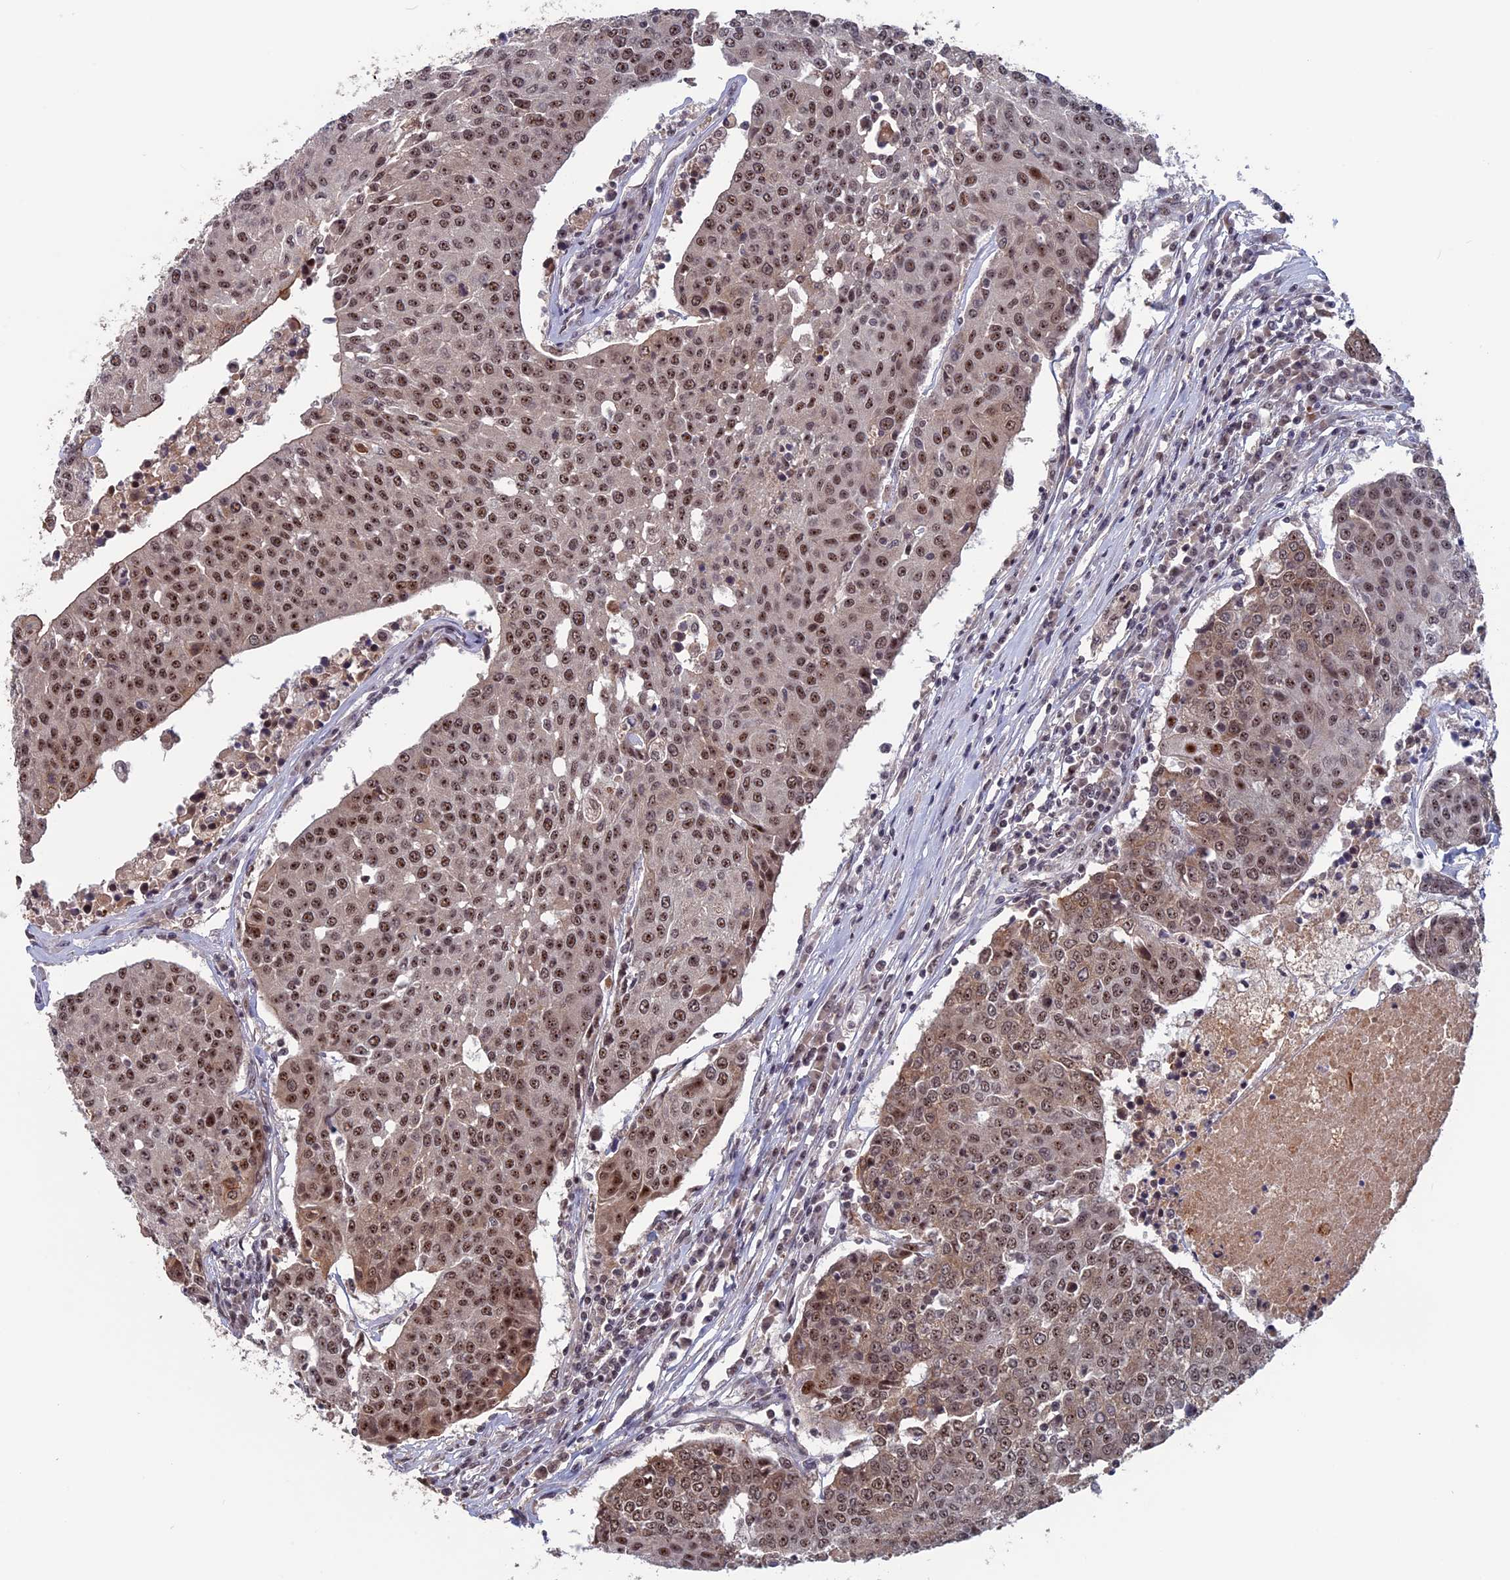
{"staining": {"intensity": "moderate", "quantity": ">75%", "location": "nuclear"}, "tissue": "urothelial cancer", "cell_type": "Tumor cells", "image_type": "cancer", "snomed": [{"axis": "morphology", "description": "Urothelial carcinoma, High grade"}, {"axis": "topography", "description": "Urinary bladder"}], "caption": "Immunohistochemistry of urothelial carcinoma (high-grade) demonstrates medium levels of moderate nuclear staining in approximately >75% of tumor cells. (Stains: DAB (3,3'-diaminobenzidine) in brown, nuclei in blue, Microscopy: brightfield microscopy at high magnification).", "gene": "CACTIN", "patient": {"sex": "female", "age": 85}}